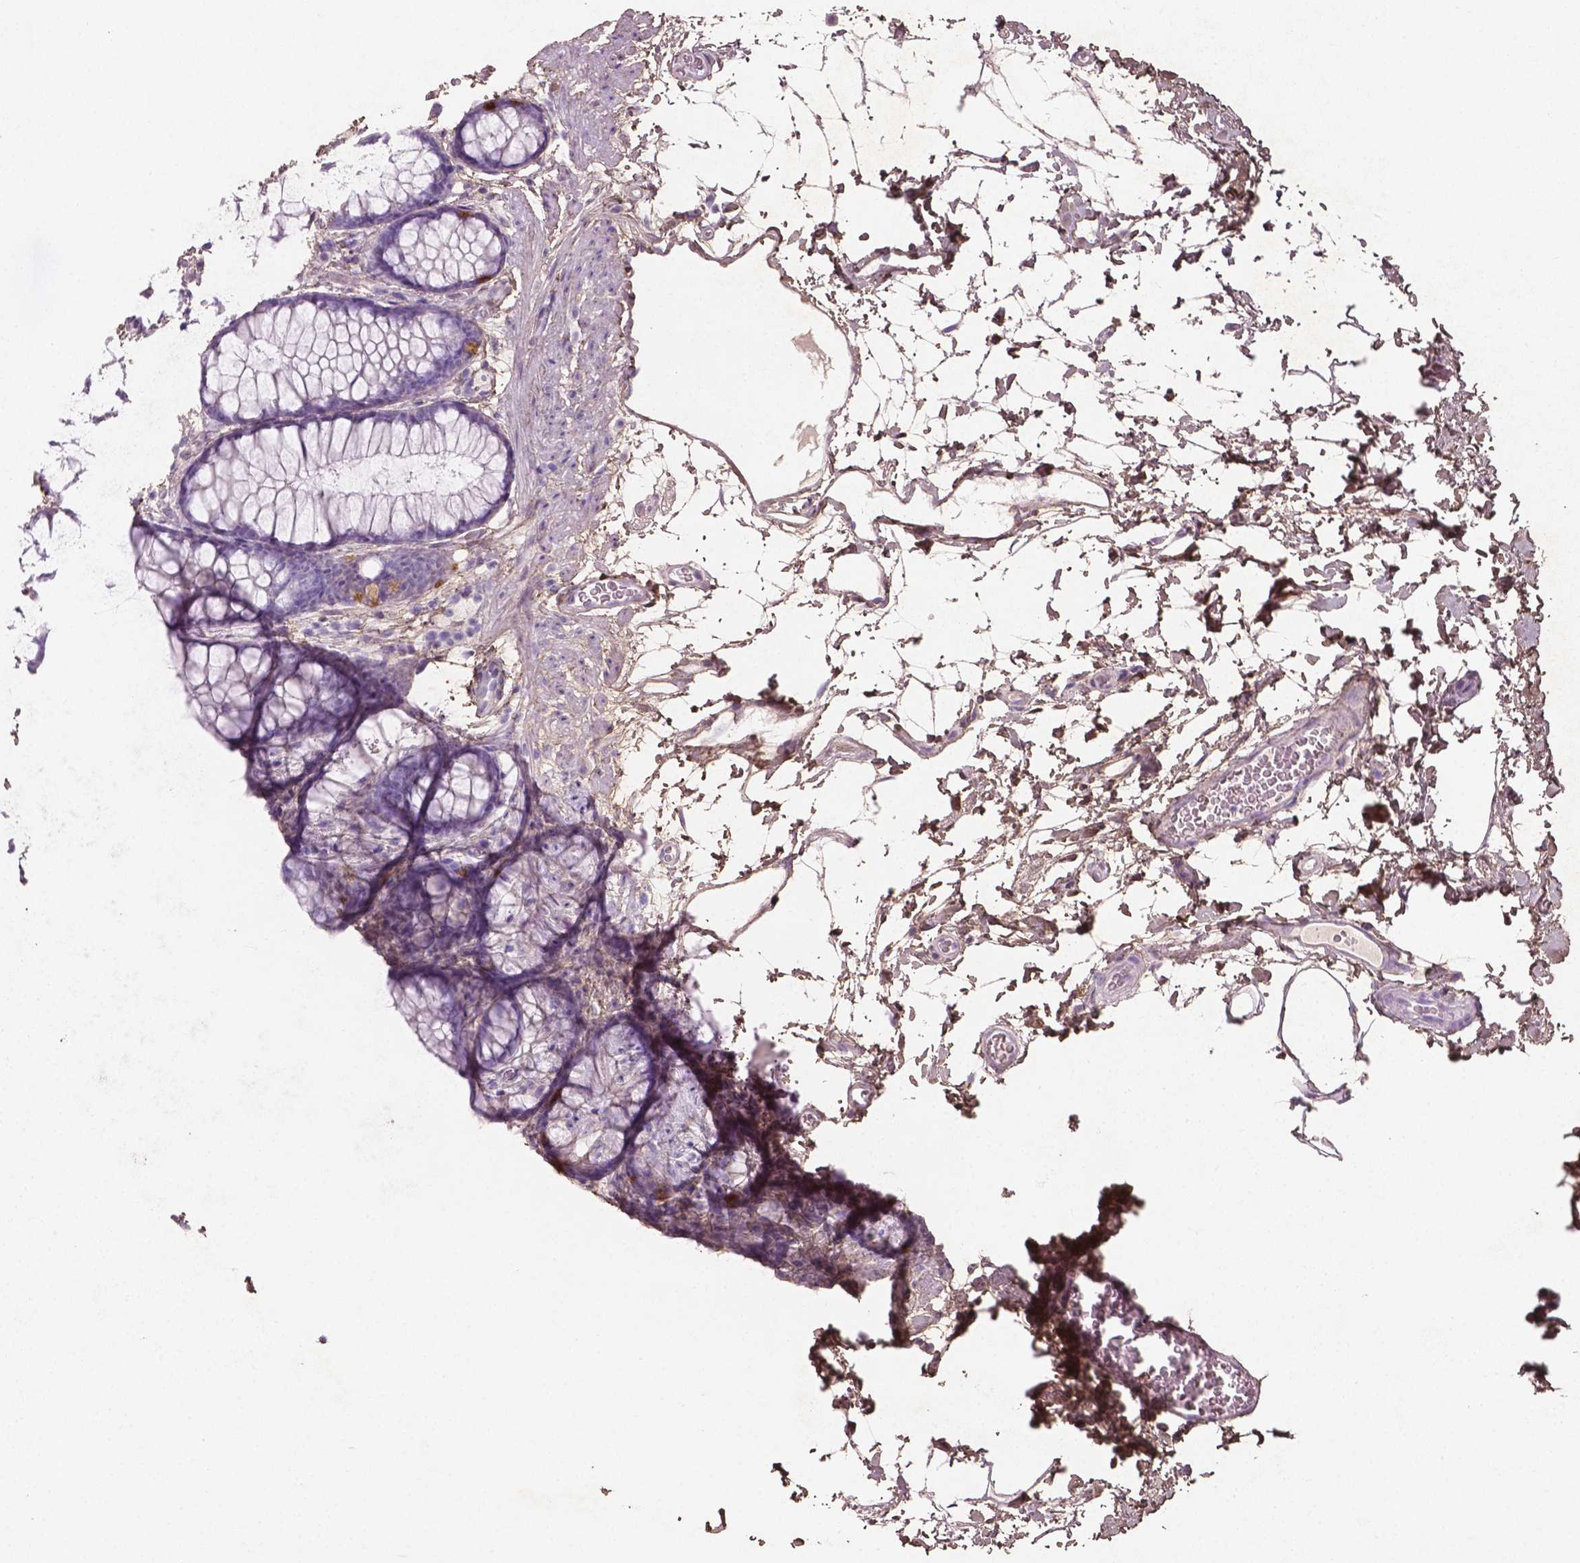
{"staining": {"intensity": "negative", "quantity": "none", "location": "none"}, "tissue": "rectum", "cell_type": "Glandular cells", "image_type": "normal", "snomed": [{"axis": "morphology", "description": "Normal tissue, NOS"}, {"axis": "topography", "description": "Rectum"}], "caption": "A photomicrograph of rectum stained for a protein demonstrates no brown staining in glandular cells. (DAB (3,3'-diaminobenzidine) IHC with hematoxylin counter stain).", "gene": "DLG2", "patient": {"sex": "female", "age": 62}}